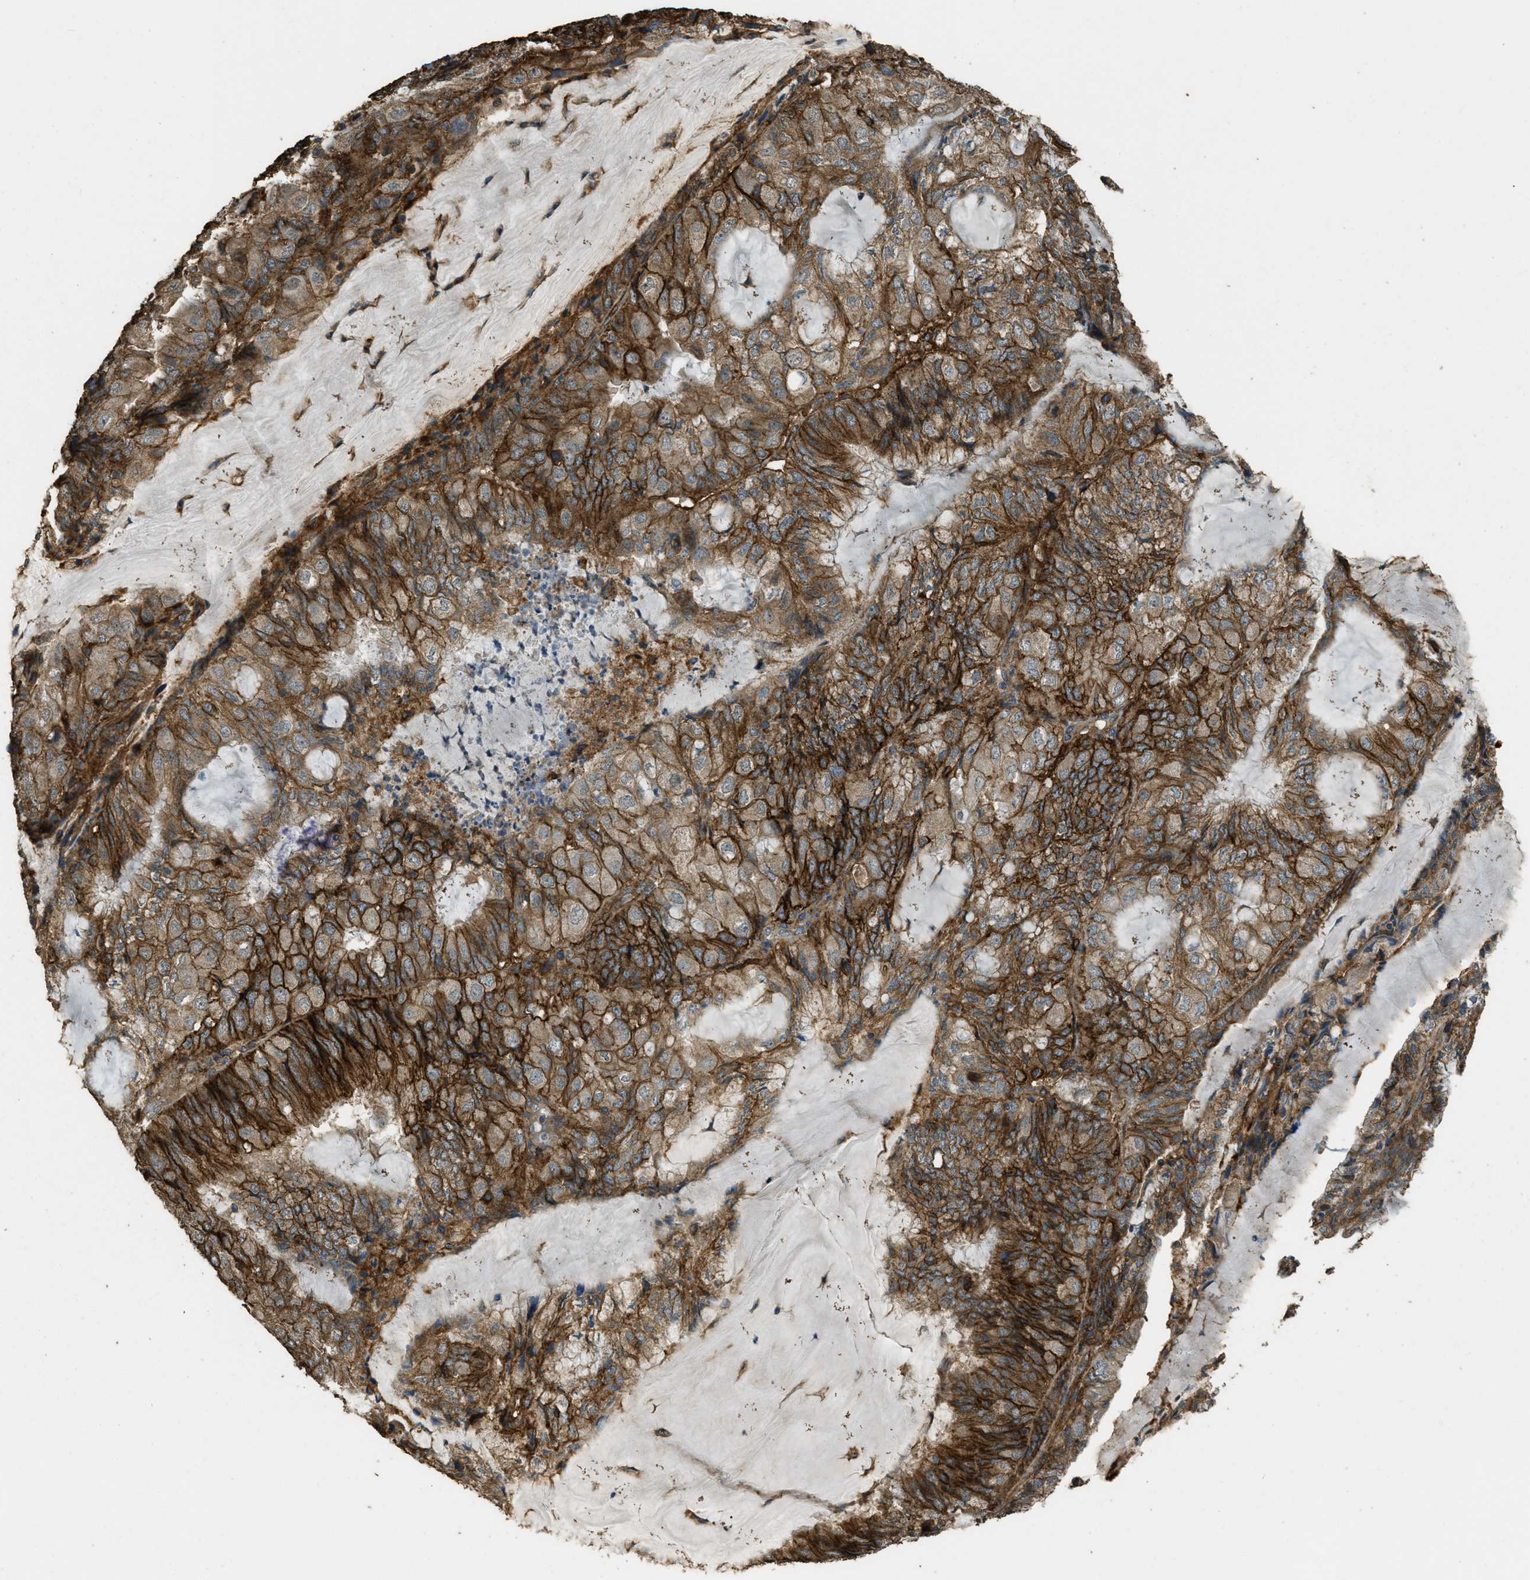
{"staining": {"intensity": "strong", "quantity": ">75%", "location": "cytoplasmic/membranous"}, "tissue": "endometrial cancer", "cell_type": "Tumor cells", "image_type": "cancer", "snomed": [{"axis": "morphology", "description": "Adenocarcinoma, NOS"}, {"axis": "topography", "description": "Endometrium"}], "caption": "The immunohistochemical stain shows strong cytoplasmic/membranous expression in tumor cells of adenocarcinoma (endometrial) tissue.", "gene": "CD276", "patient": {"sex": "female", "age": 81}}